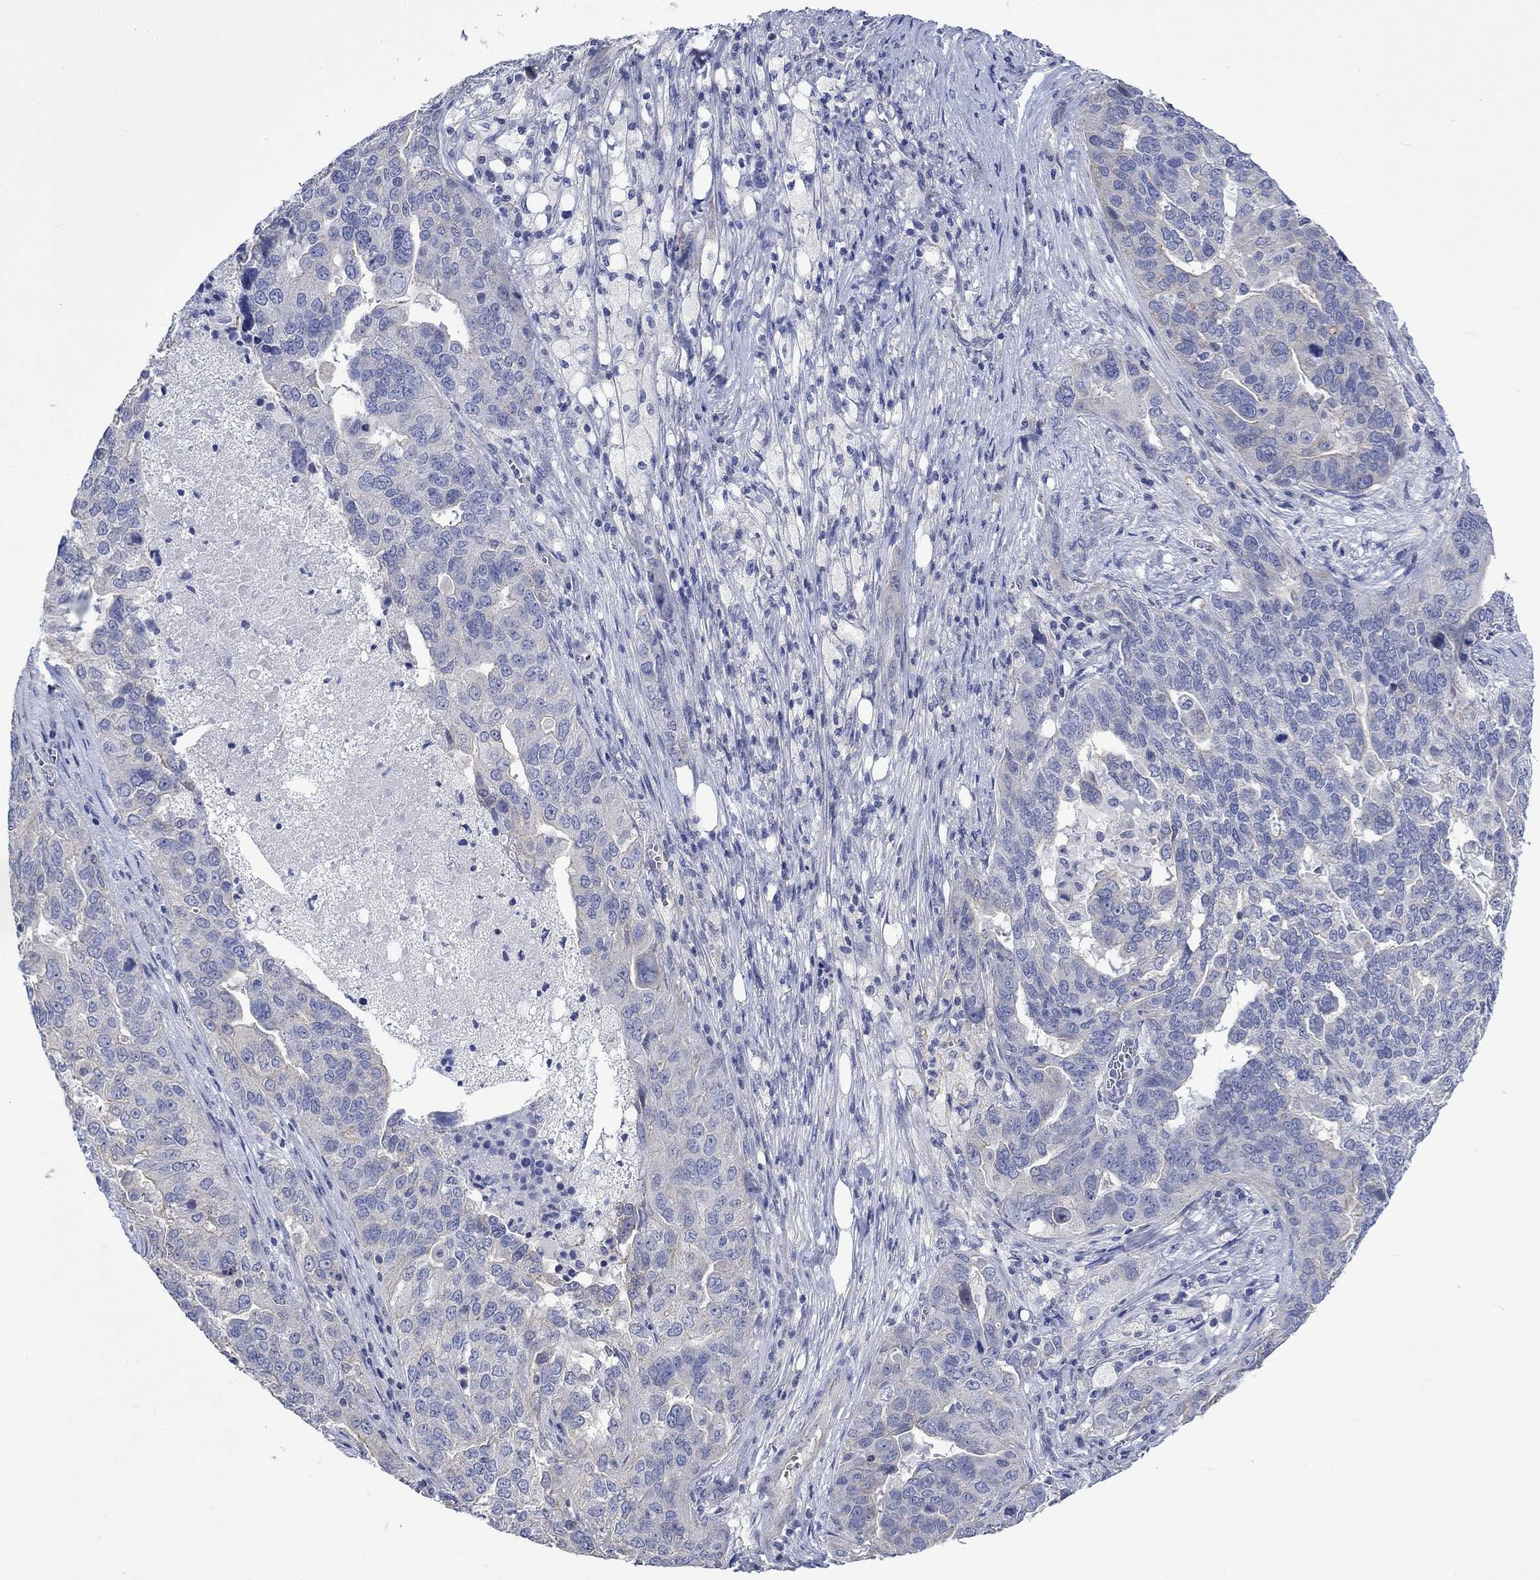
{"staining": {"intensity": "weak", "quantity": "<25%", "location": "cytoplasmic/membranous"}, "tissue": "ovarian cancer", "cell_type": "Tumor cells", "image_type": "cancer", "snomed": [{"axis": "morphology", "description": "Carcinoma, endometroid"}, {"axis": "topography", "description": "Soft tissue"}, {"axis": "topography", "description": "Ovary"}], "caption": "Image shows no protein staining in tumor cells of ovarian cancer tissue. (Immunohistochemistry (ihc), brightfield microscopy, high magnification).", "gene": "AGRP", "patient": {"sex": "female", "age": 52}}